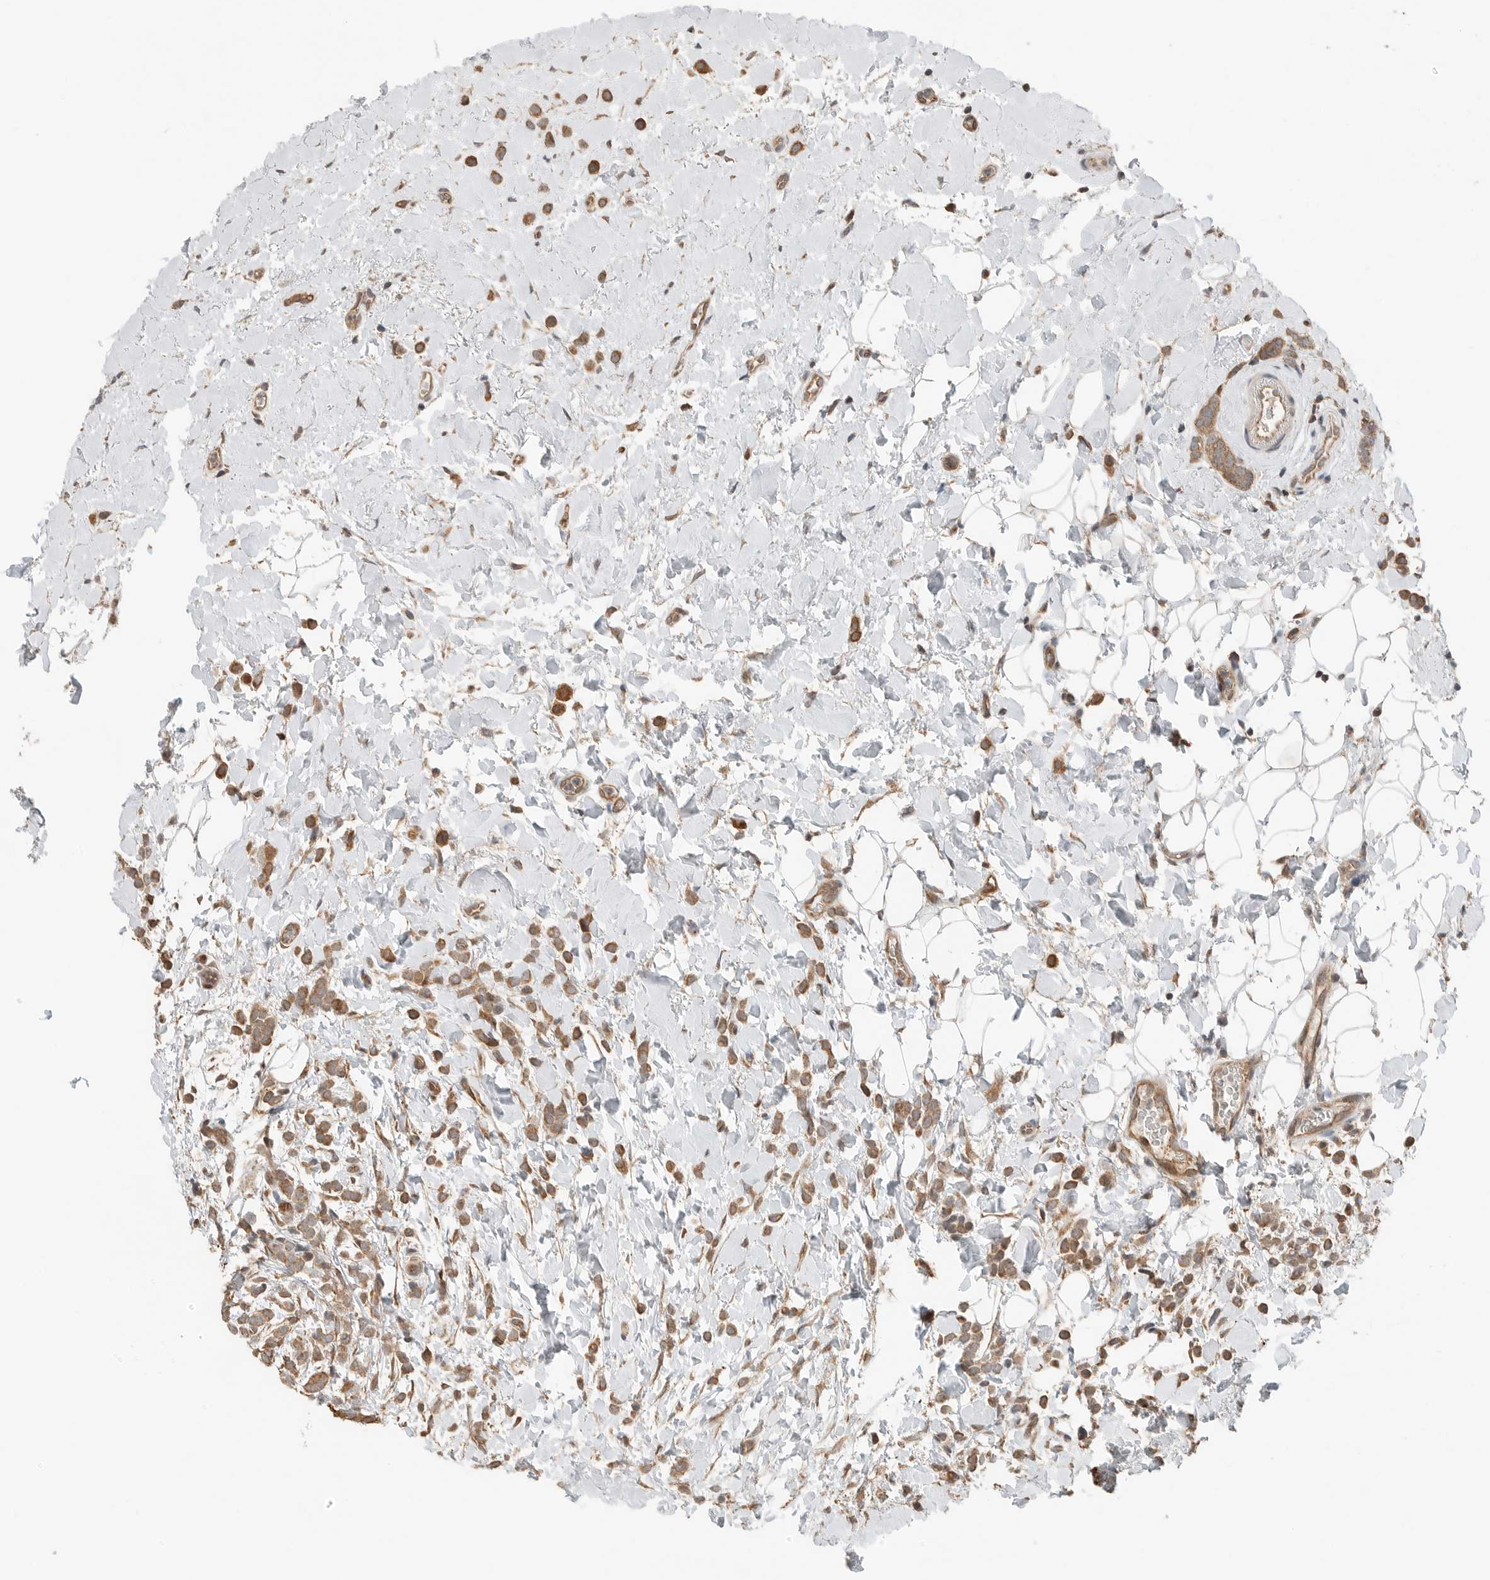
{"staining": {"intensity": "moderate", "quantity": ">75%", "location": "cytoplasmic/membranous"}, "tissue": "breast cancer", "cell_type": "Tumor cells", "image_type": "cancer", "snomed": [{"axis": "morphology", "description": "Normal tissue, NOS"}, {"axis": "morphology", "description": "Lobular carcinoma"}, {"axis": "topography", "description": "Breast"}], "caption": "Immunohistochemical staining of breast cancer demonstrates medium levels of moderate cytoplasmic/membranous protein staining in approximately >75% of tumor cells.", "gene": "XPNPEP1", "patient": {"sex": "female", "age": 50}}